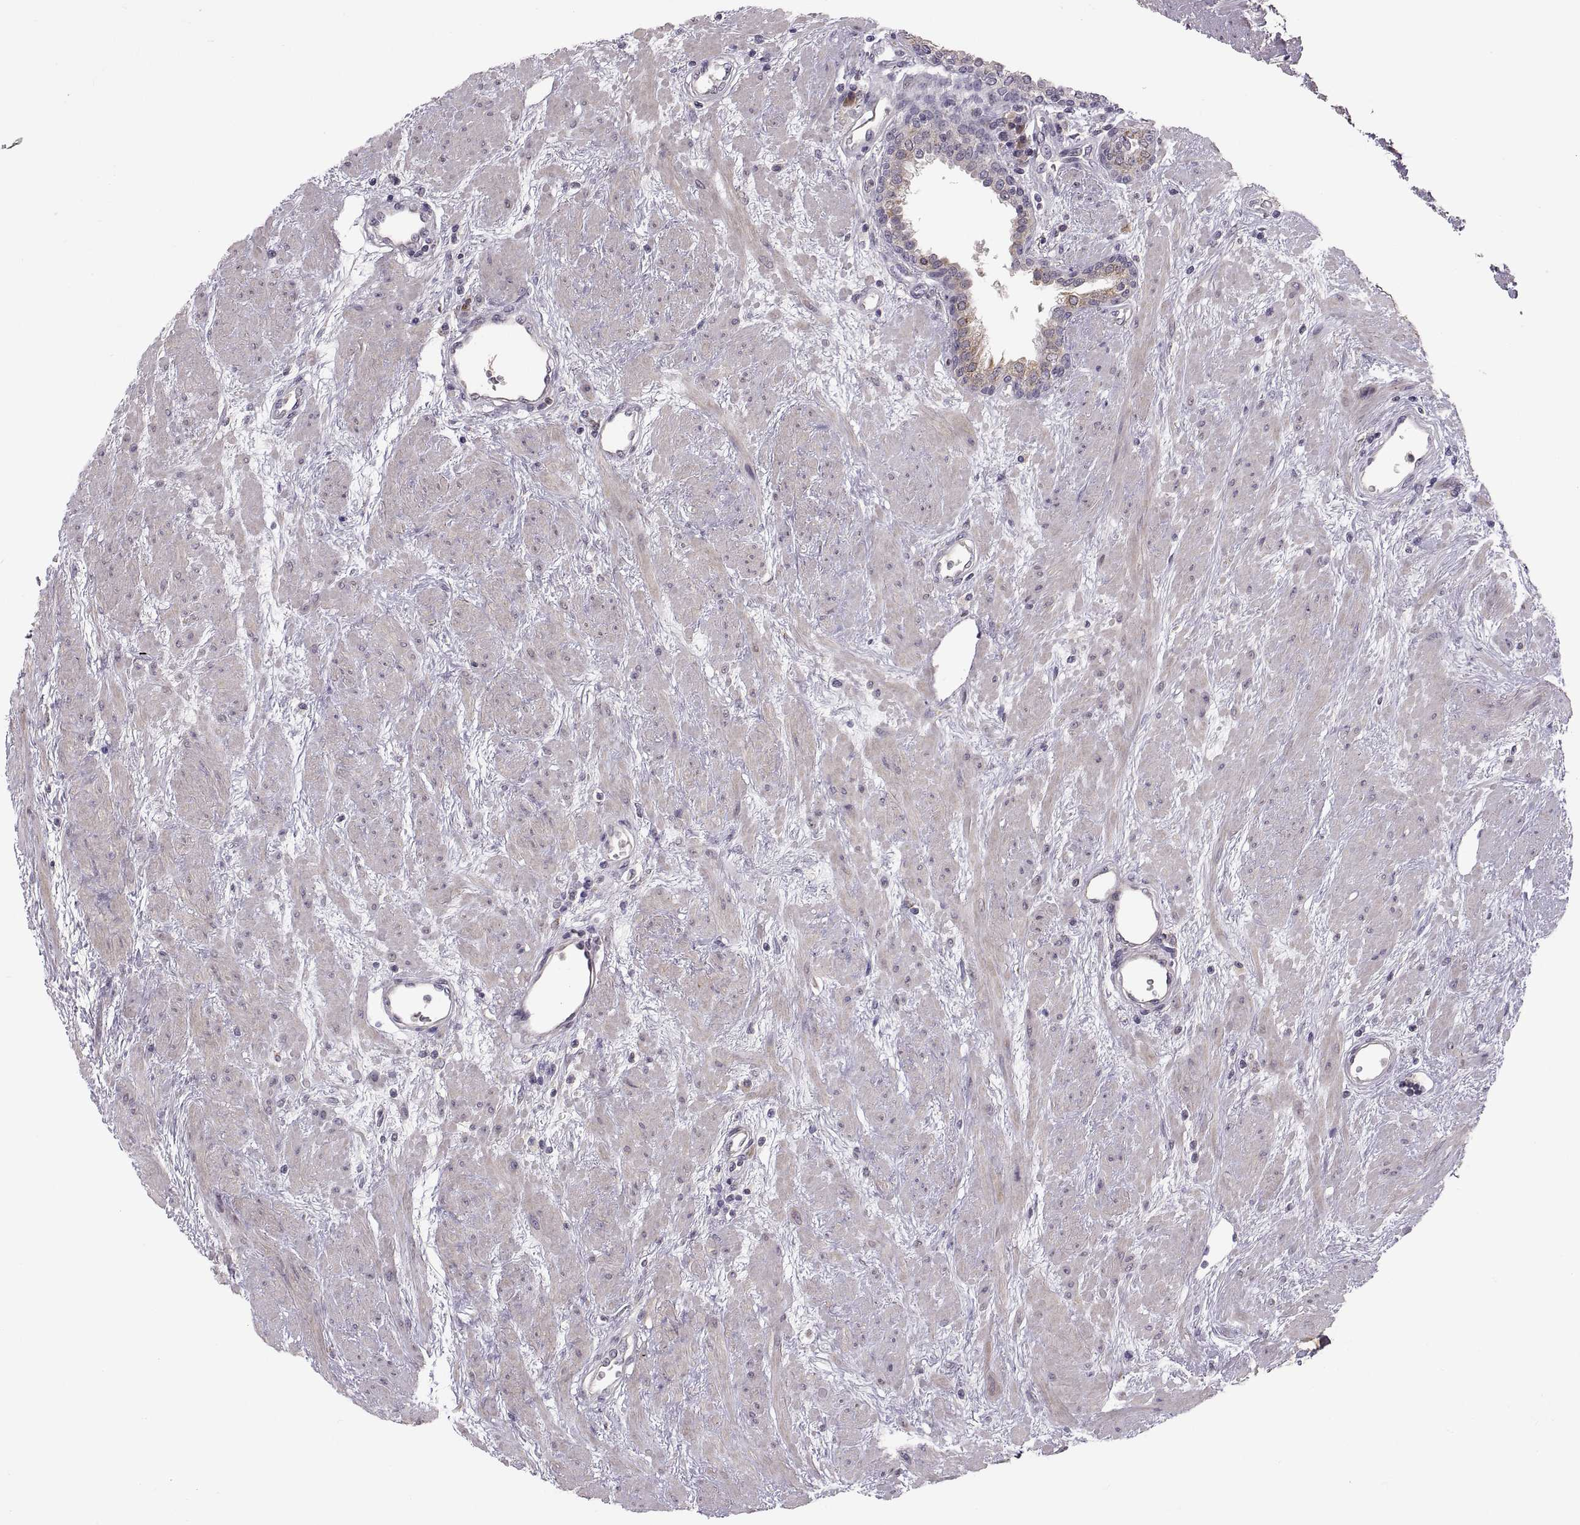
{"staining": {"intensity": "negative", "quantity": "none", "location": "none"}, "tissue": "prostate", "cell_type": "Glandular cells", "image_type": "normal", "snomed": [{"axis": "morphology", "description": "Normal tissue, NOS"}, {"axis": "topography", "description": "Prostate"}], "caption": "High power microscopy image of an IHC photomicrograph of unremarkable prostate, revealing no significant staining in glandular cells.", "gene": "HMGCR", "patient": {"sex": "male", "age": 51}}